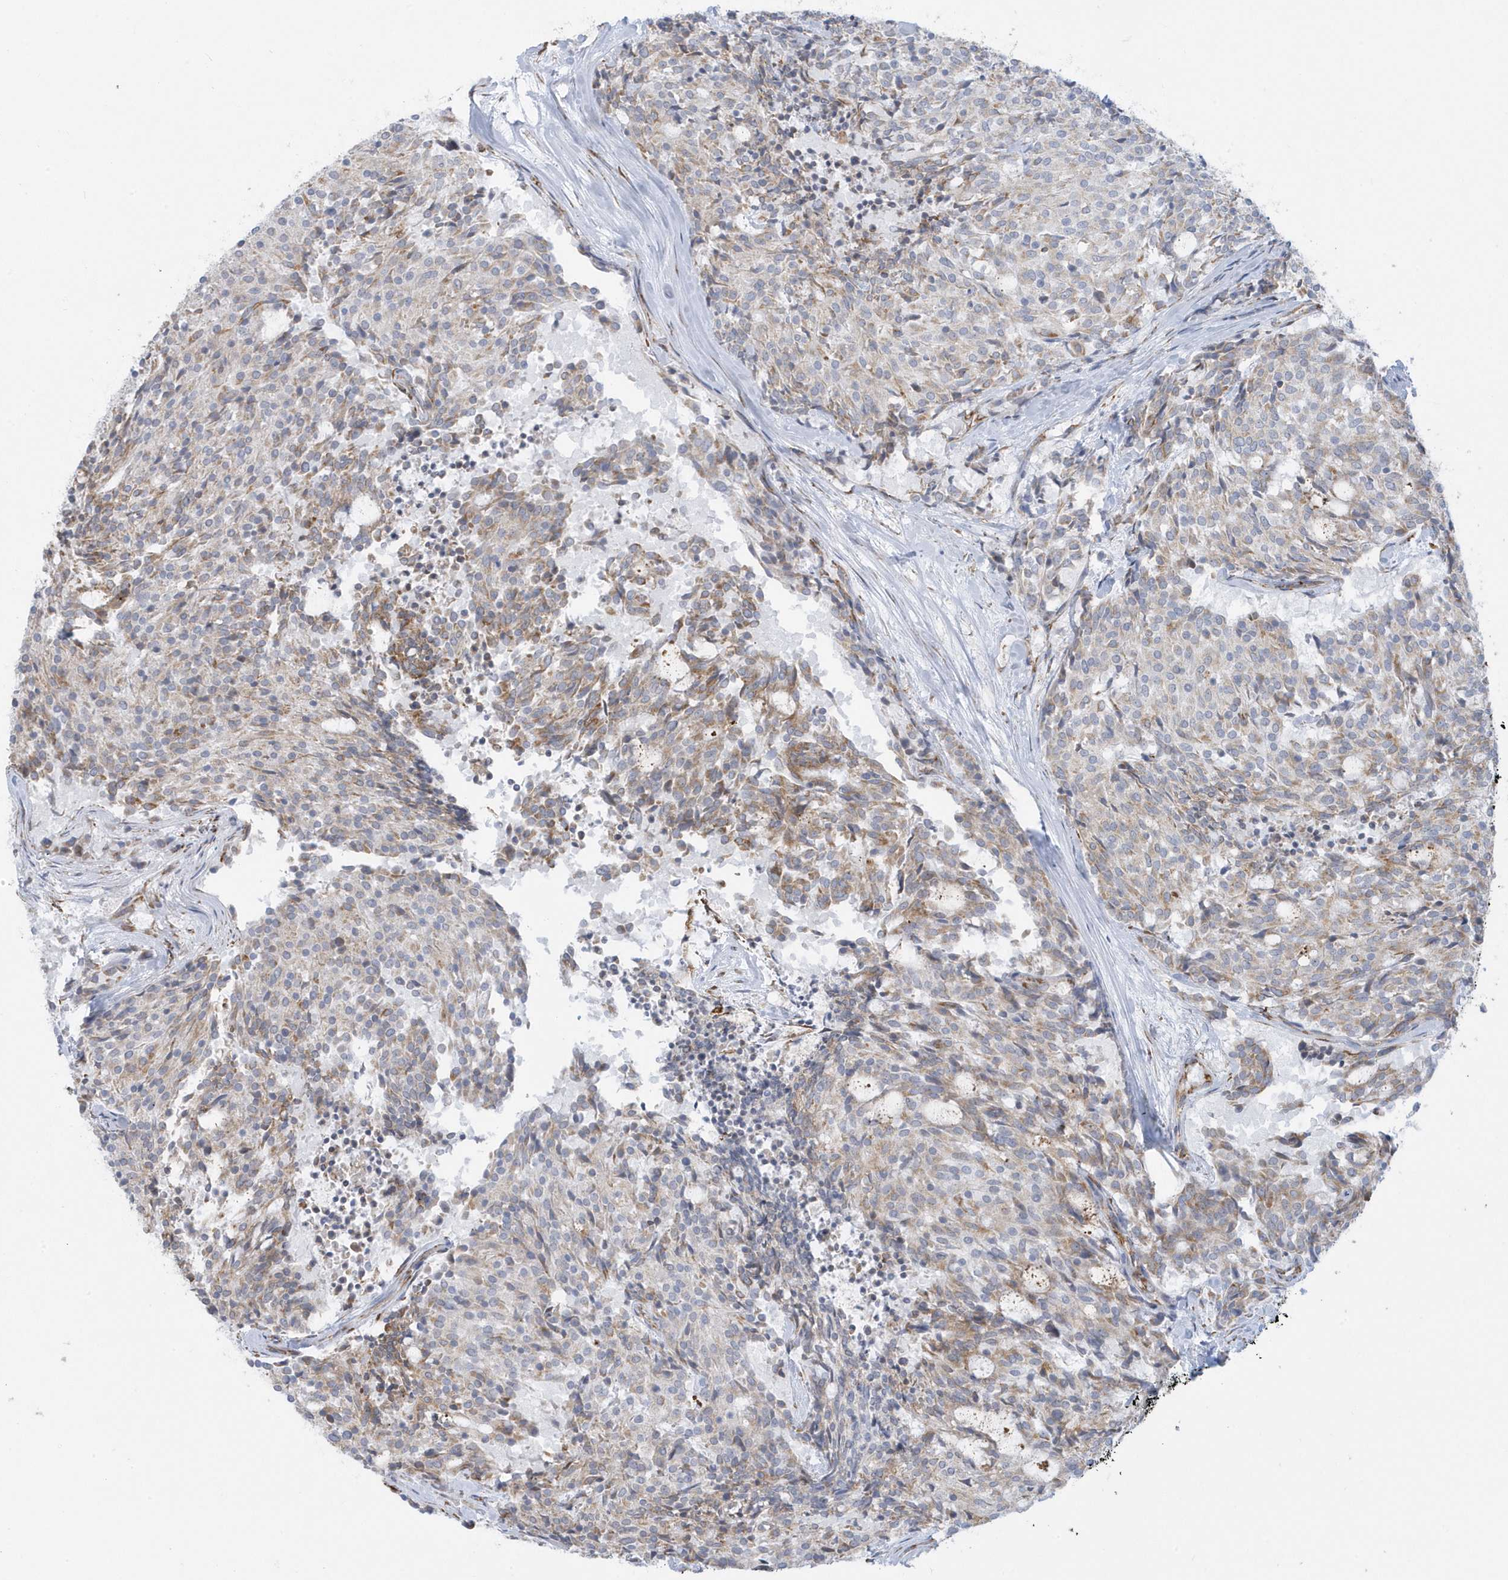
{"staining": {"intensity": "moderate", "quantity": "<25%", "location": "cytoplasmic/membranous"}, "tissue": "carcinoid", "cell_type": "Tumor cells", "image_type": "cancer", "snomed": [{"axis": "morphology", "description": "Carcinoid, malignant, NOS"}, {"axis": "topography", "description": "Pancreas"}], "caption": "An image of carcinoid stained for a protein demonstrates moderate cytoplasmic/membranous brown staining in tumor cells.", "gene": "DCAF1", "patient": {"sex": "female", "age": 54}}